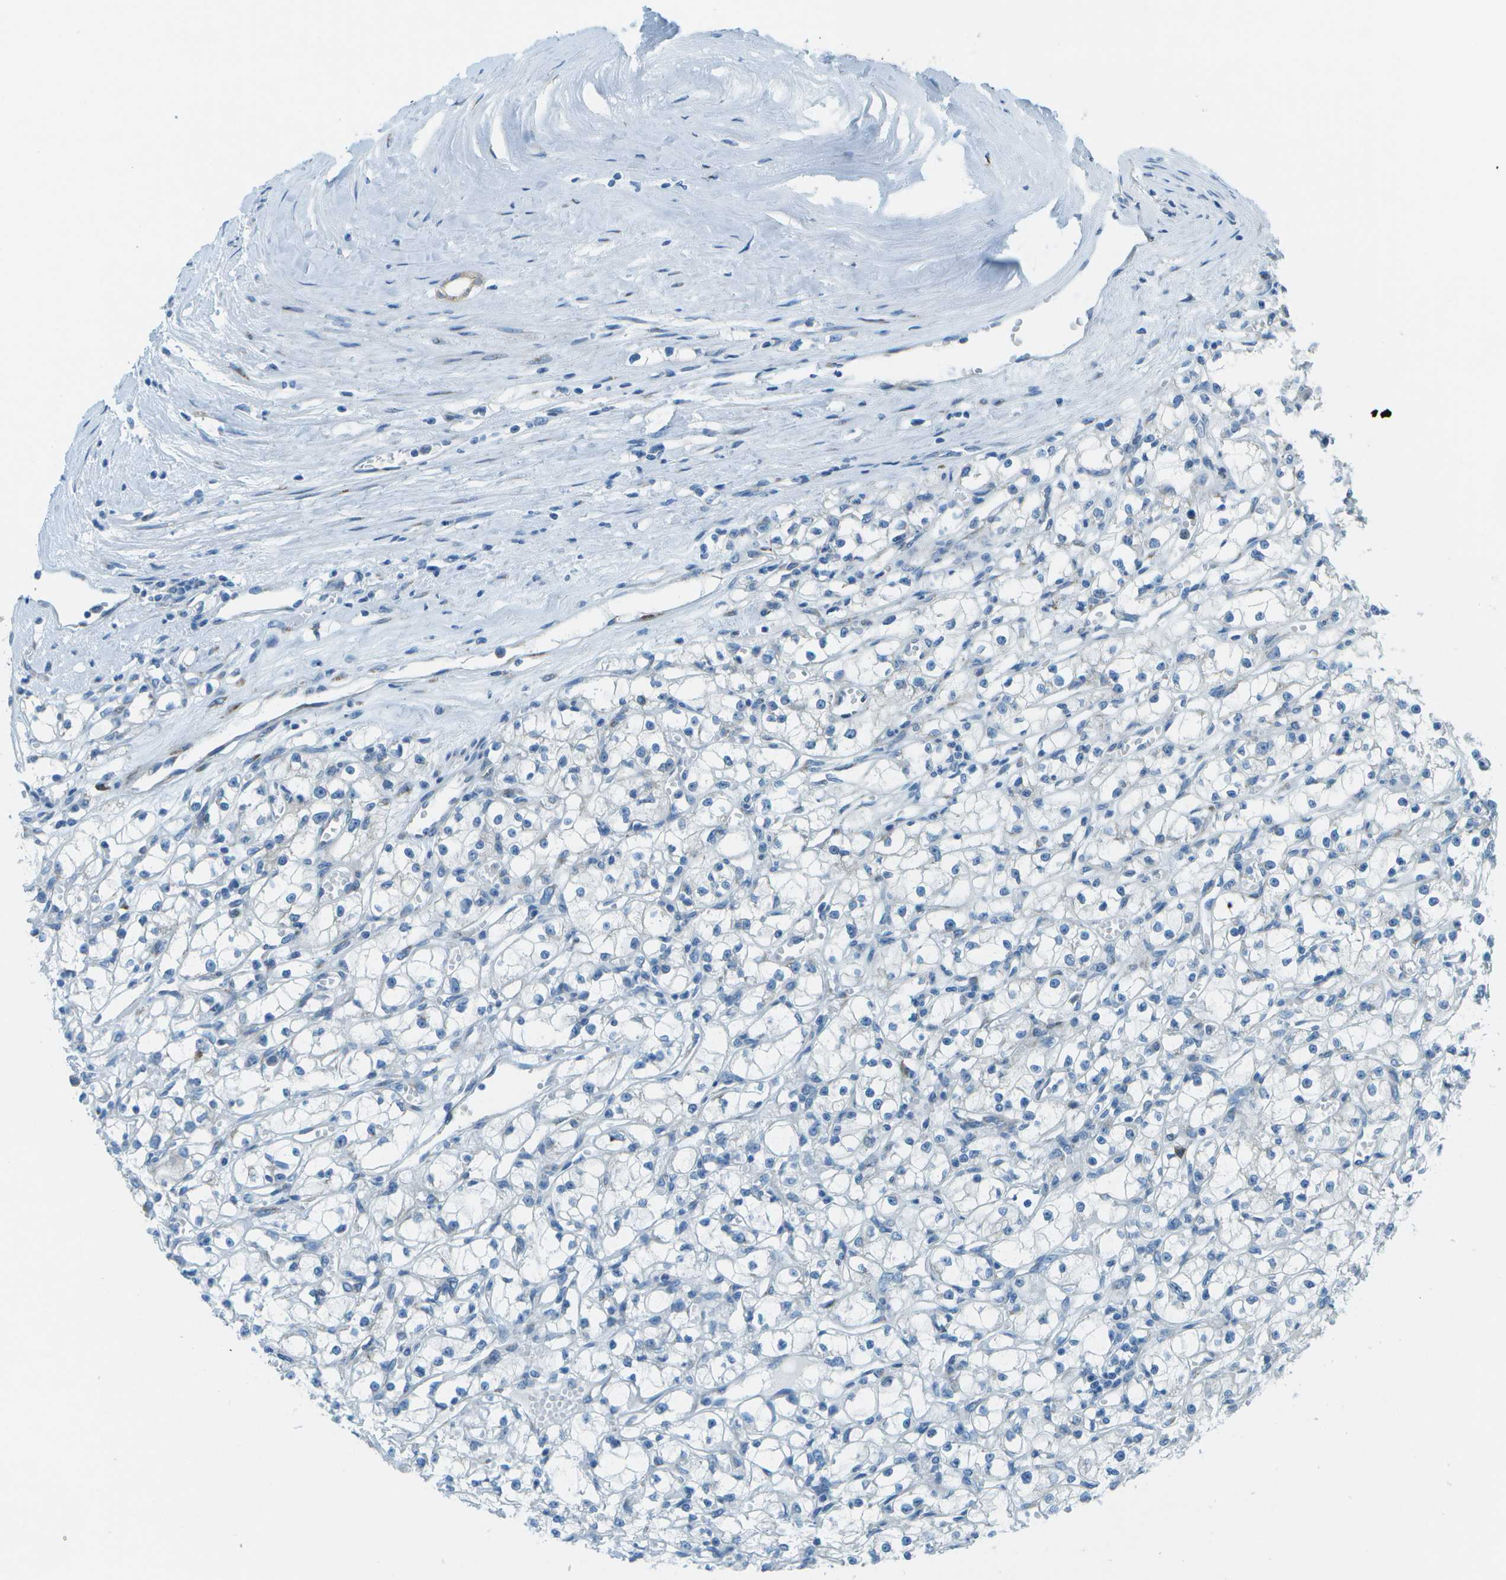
{"staining": {"intensity": "negative", "quantity": "none", "location": "none"}, "tissue": "renal cancer", "cell_type": "Tumor cells", "image_type": "cancer", "snomed": [{"axis": "morphology", "description": "Adenocarcinoma, NOS"}, {"axis": "topography", "description": "Kidney"}], "caption": "Tumor cells show no significant protein expression in renal cancer.", "gene": "KCTD3", "patient": {"sex": "male", "age": 56}}